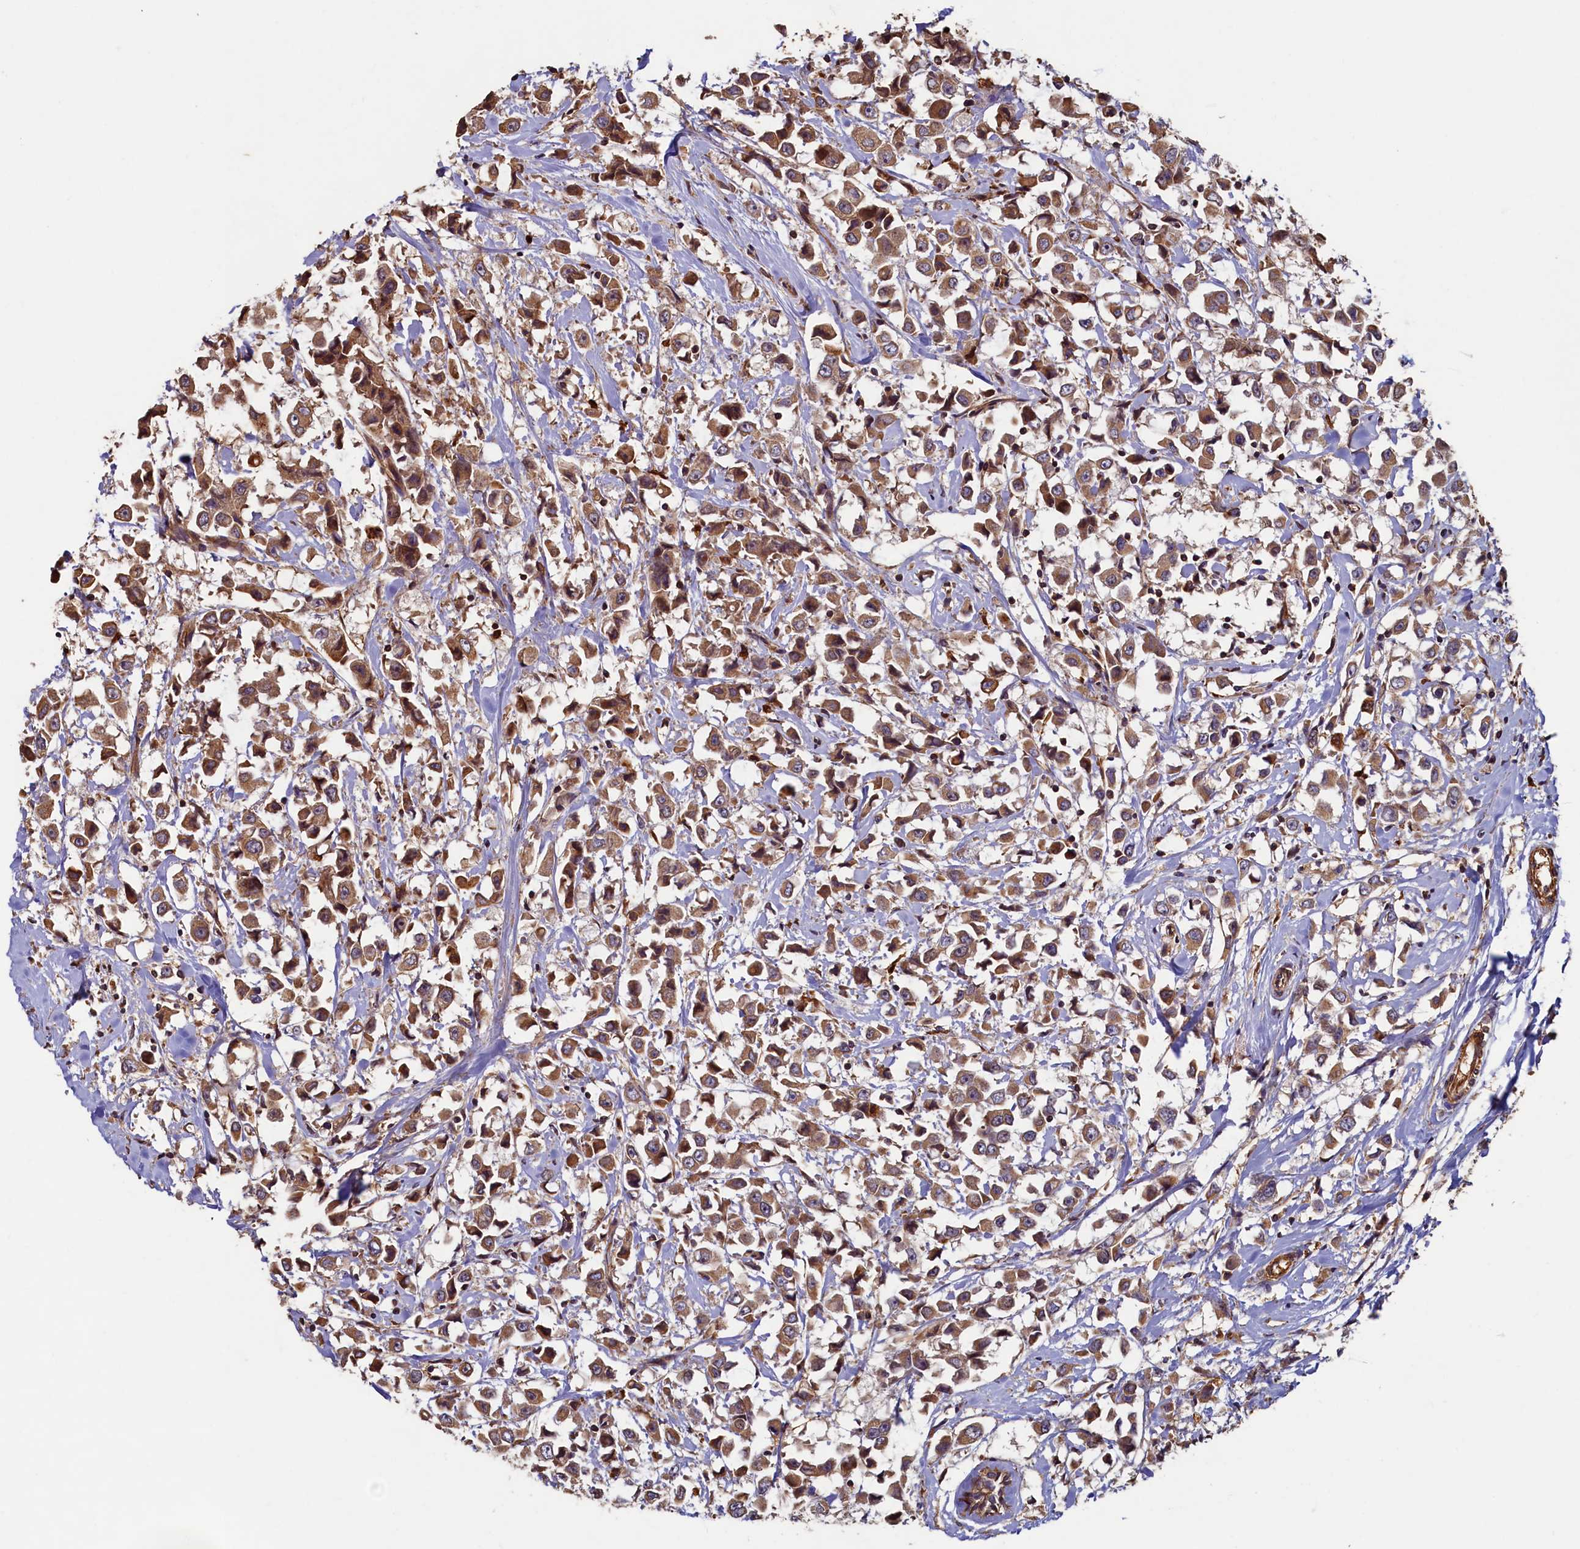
{"staining": {"intensity": "moderate", "quantity": ">75%", "location": "cytoplasmic/membranous"}, "tissue": "breast cancer", "cell_type": "Tumor cells", "image_type": "cancer", "snomed": [{"axis": "morphology", "description": "Duct carcinoma"}, {"axis": "topography", "description": "Breast"}], "caption": "Immunohistochemical staining of breast cancer displays medium levels of moderate cytoplasmic/membranous protein staining in about >75% of tumor cells. (DAB = brown stain, brightfield microscopy at high magnification).", "gene": "CCDC102B", "patient": {"sex": "female", "age": 61}}